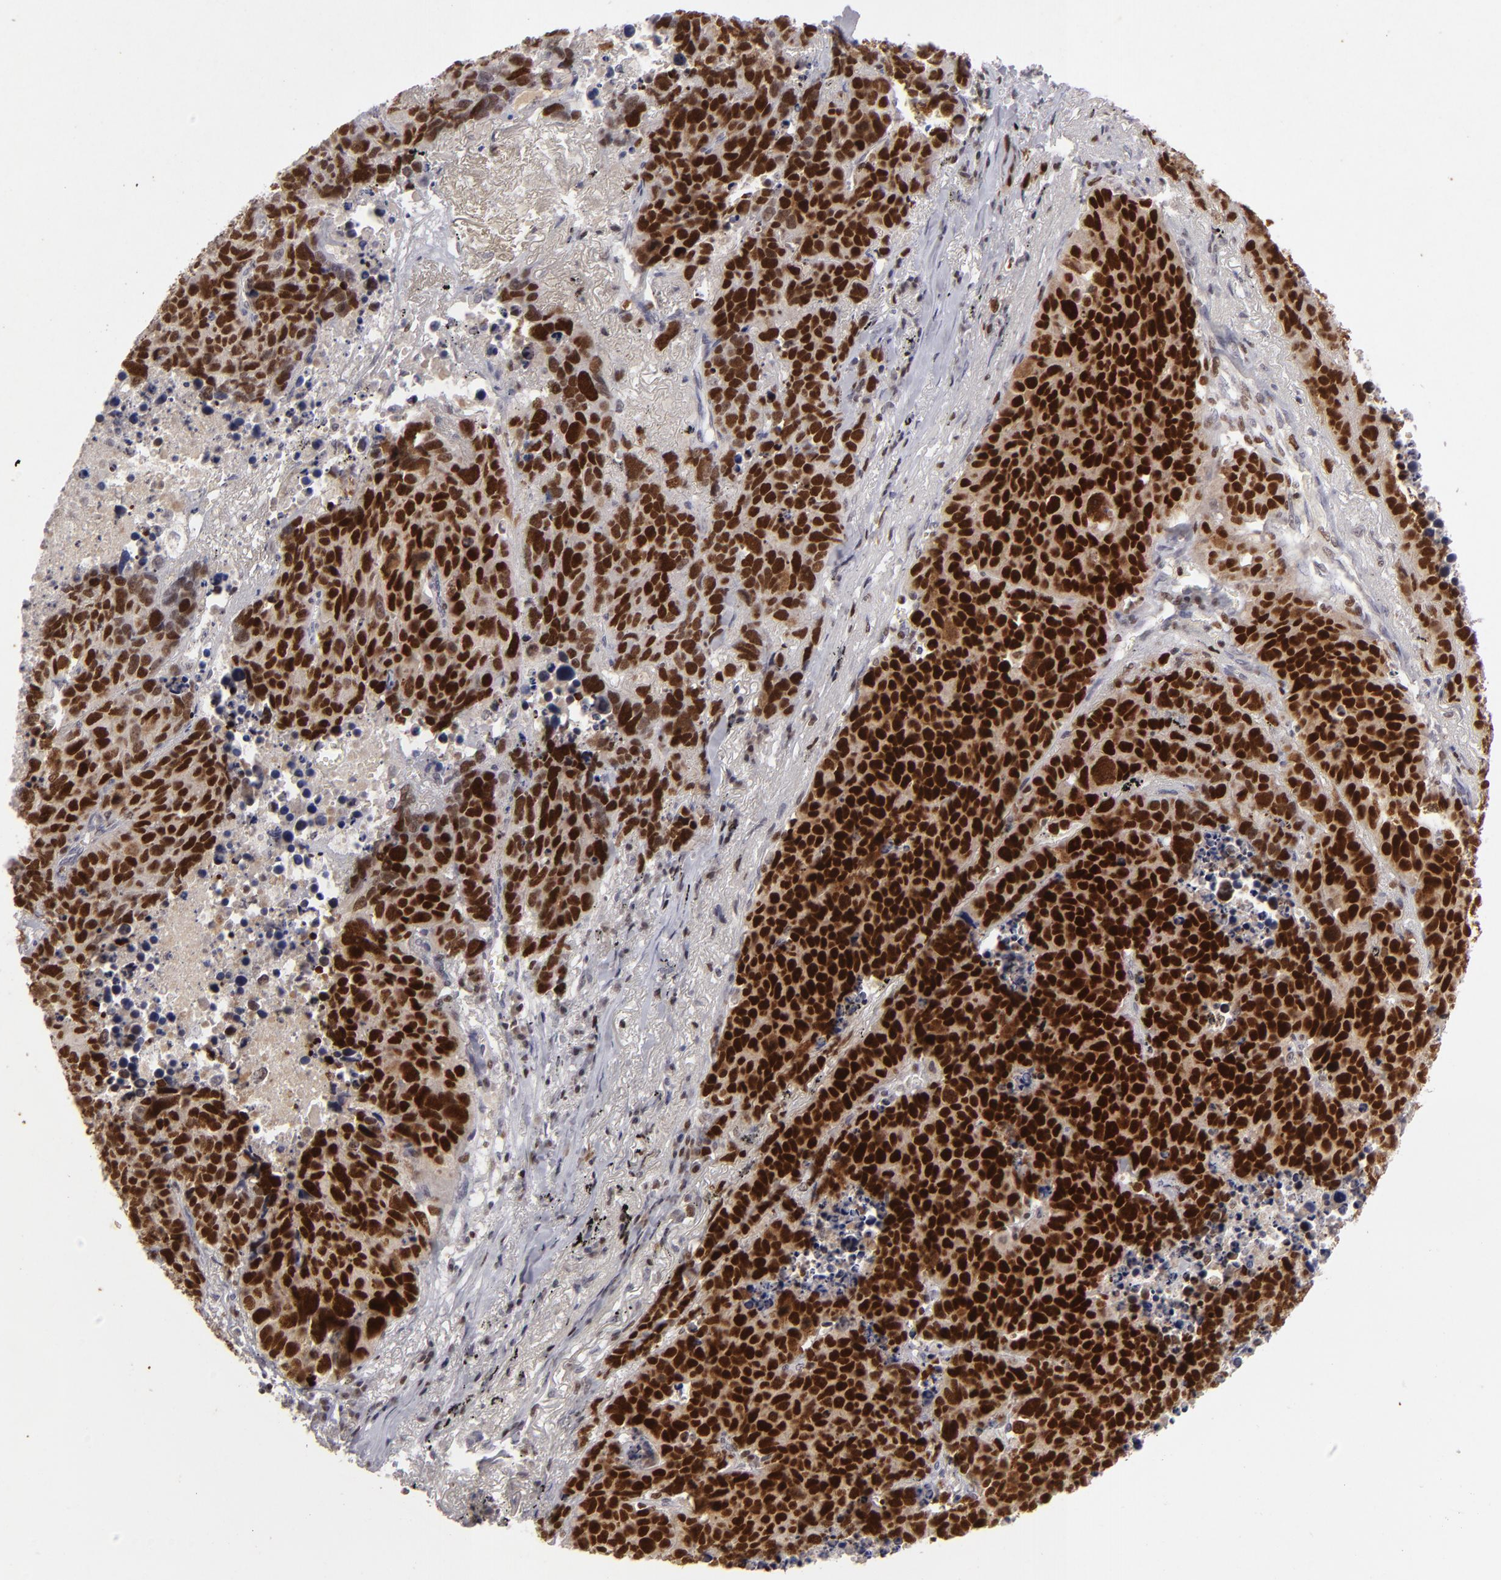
{"staining": {"intensity": "strong", "quantity": ">75%", "location": "nuclear"}, "tissue": "lung cancer", "cell_type": "Tumor cells", "image_type": "cancer", "snomed": [{"axis": "morphology", "description": "Carcinoid, malignant, NOS"}, {"axis": "topography", "description": "Lung"}], "caption": "Lung cancer tissue shows strong nuclear staining in about >75% of tumor cells, visualized by immunohistochemistry. (DAB (3,3'-diaminobenzidine) = brown stain, brightfield microscopy at high magnification).", "gene": "FEN1", "patient": {"sex": "male", "age": 60}}